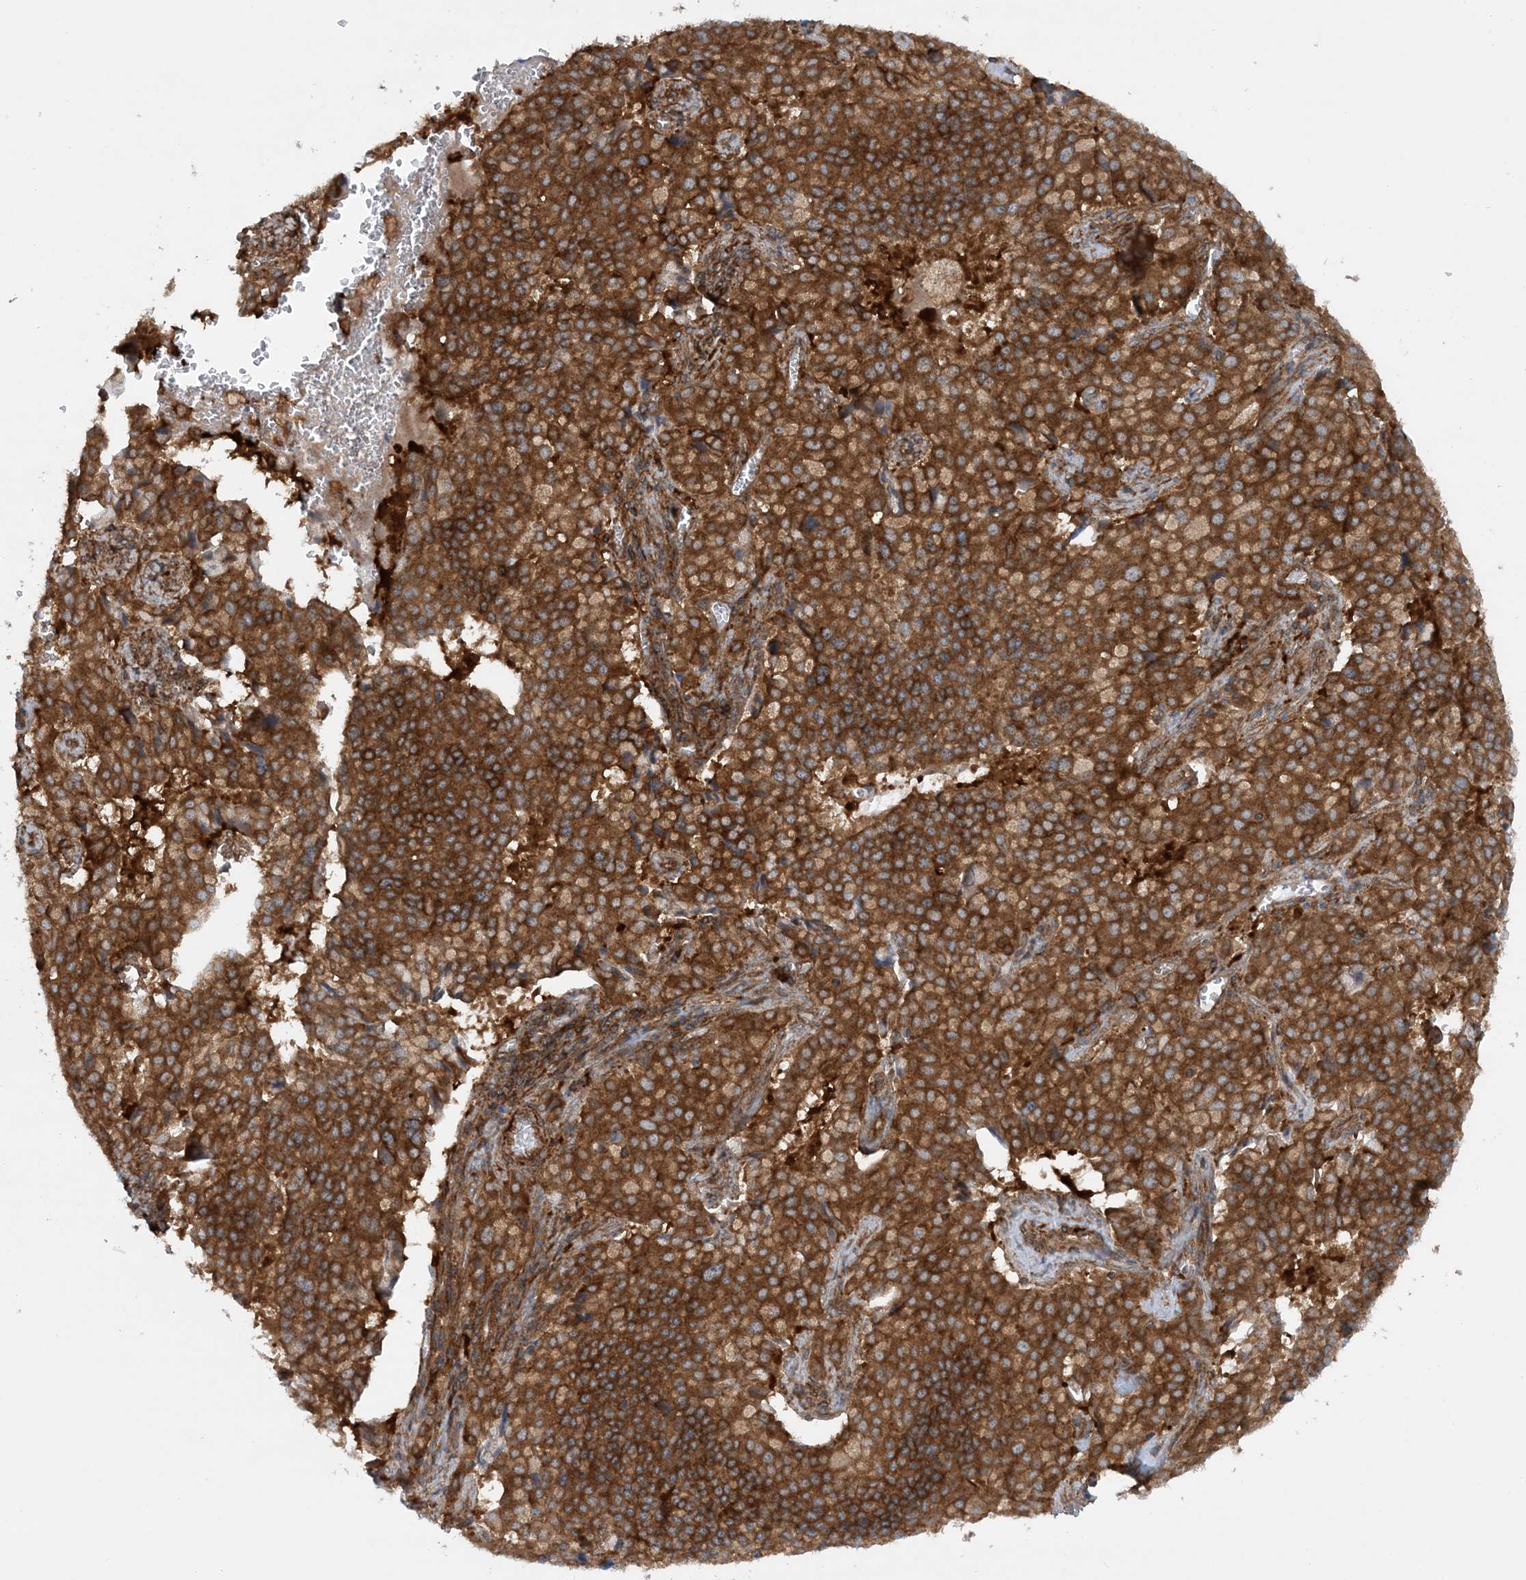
{"staining": {"intensity": "strong", "quantity": ">75%", "location": "cytoplasmic/membranous"}, "tissue": "pancreatic cancer", "cell_type": "Tumor cells", "image_type": "cancer", "snomed": [{"axis": "morphology", "description": "Adenocarcinoma, NOS"}, {"axis": "topography", "description": "Pancreas"}], "caption": "High-power microscopy captured an immunohistochemistry photomicrograph of adenocarcinoma (pancreatic), revealing strong cytoplasmic/membranous positivity in about >75% of tumor cells.", "gene": "STAM2", "patient": {"sex": "male", "age": 65}}